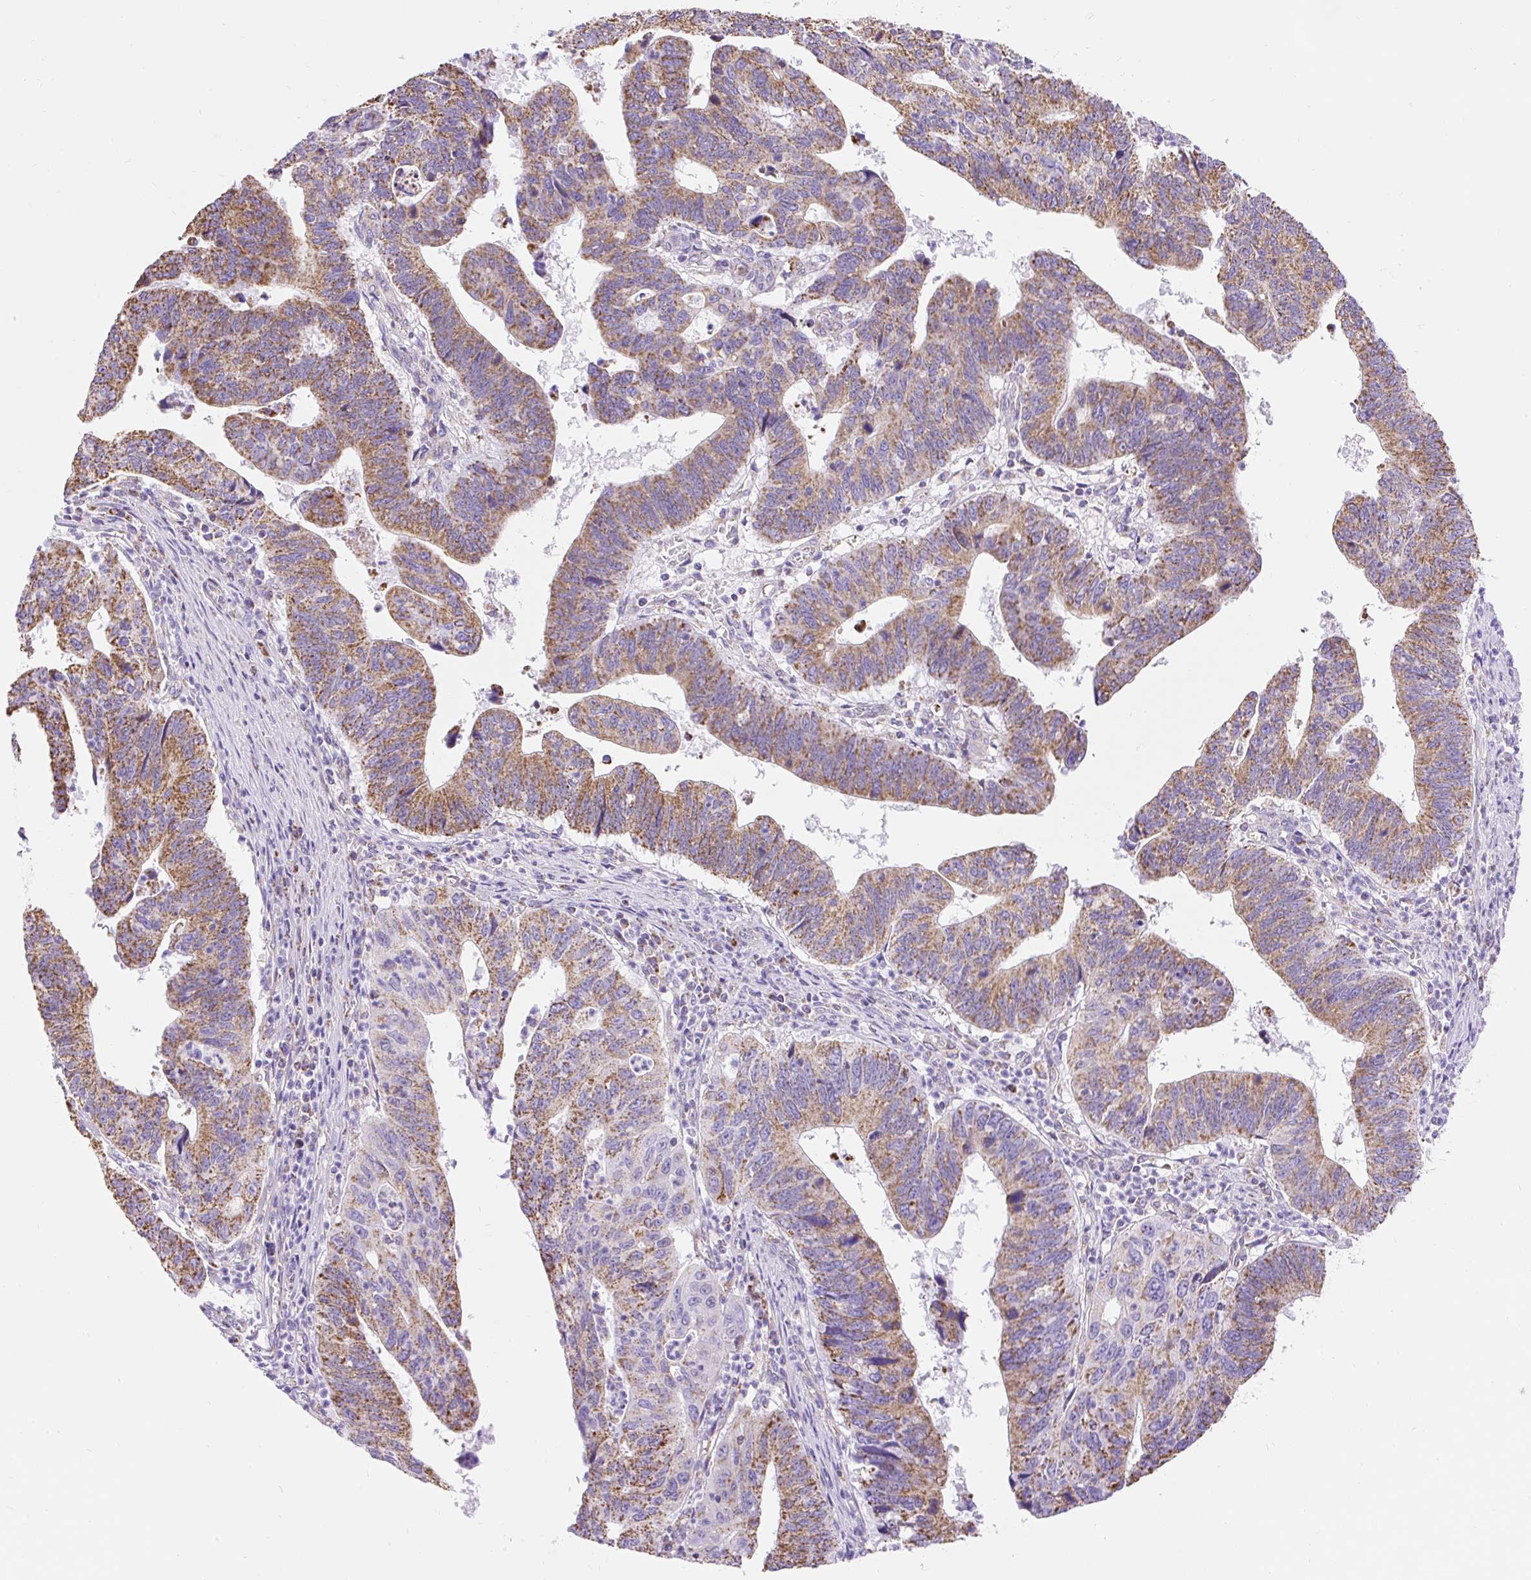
{"staining": {"intensity": "moderate", "quantity": ">75%", "location": "cytoplasmic/membranous"}, "tissue": "stomach cancer", "cell_type": "Tumor cells", "image_type": "cancer", "snomed": [{"axis": "morphology", "description": "Adenocarcinoma, NOS"}, {"axis": "topography", "description": "Stomach"}], "caption": "Protein staining by immunohistochemistry exhibits moderate cytoplasmic/membranous staining in about >75% of tumor cells in stomach cancer (adenocarcinoma).", "gene": "DAAM2", "patient": {"sex": "male", "age": 59}}